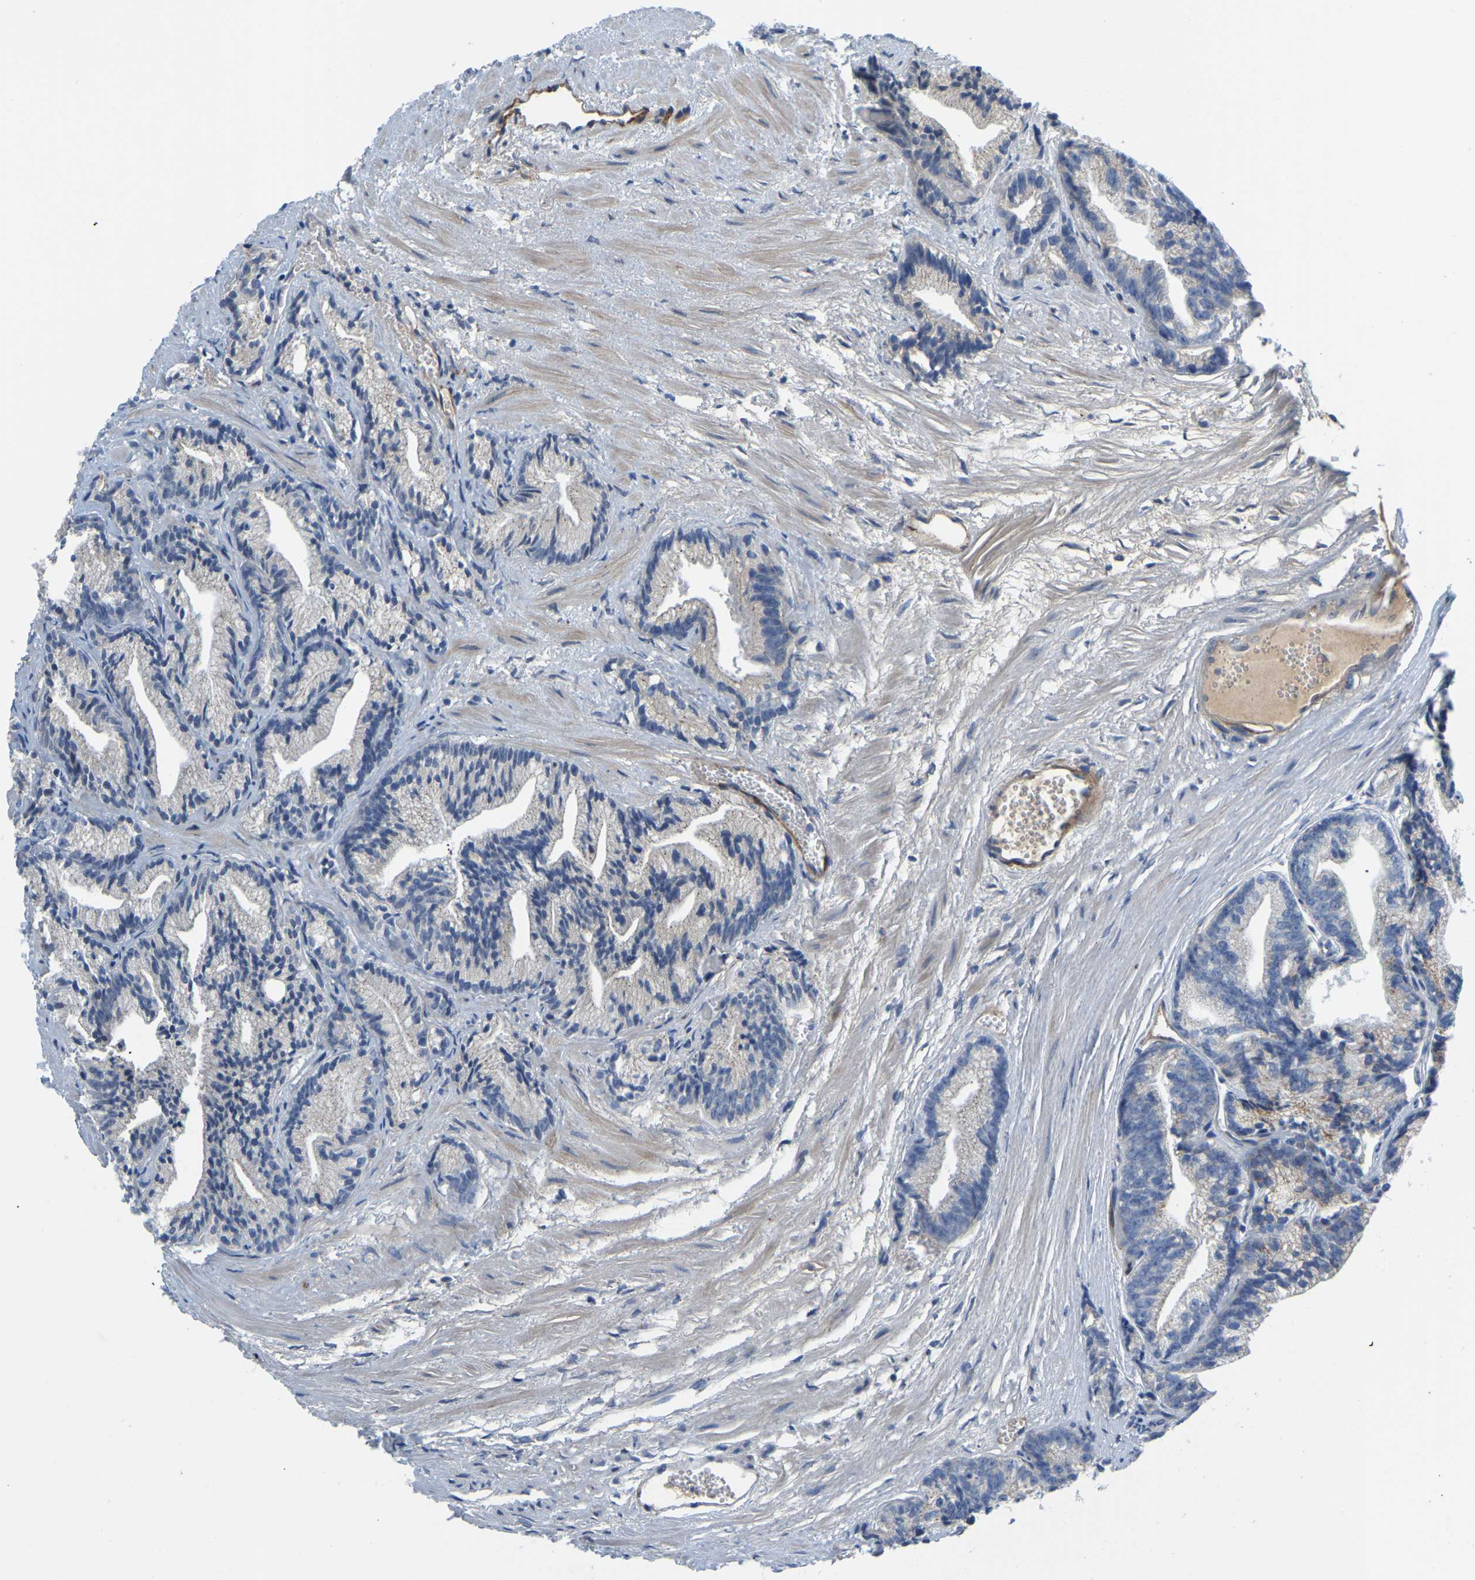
{"staining": {"intensity": "negative", "quantity": "none", "location": "none"}, "tissue": "prostate cancer", "cell_type": "Tumor cells", "image_type": "cancer", "snomed": [{"axis": "morphology", "description": "Adenocarcinoma, Low grade"}, {"axis": "topography", "description": "Prostate"}], "caption": "High magnification brightfield microscopy of prostate cancer stained with DAB (3,3'-diaminobenzidine) (brown) and counterstained with hematoxylin (blue): tumor cells show no significant expression.", "gene": "LIAS", "patient": {"sex": "male", "age": 89}}